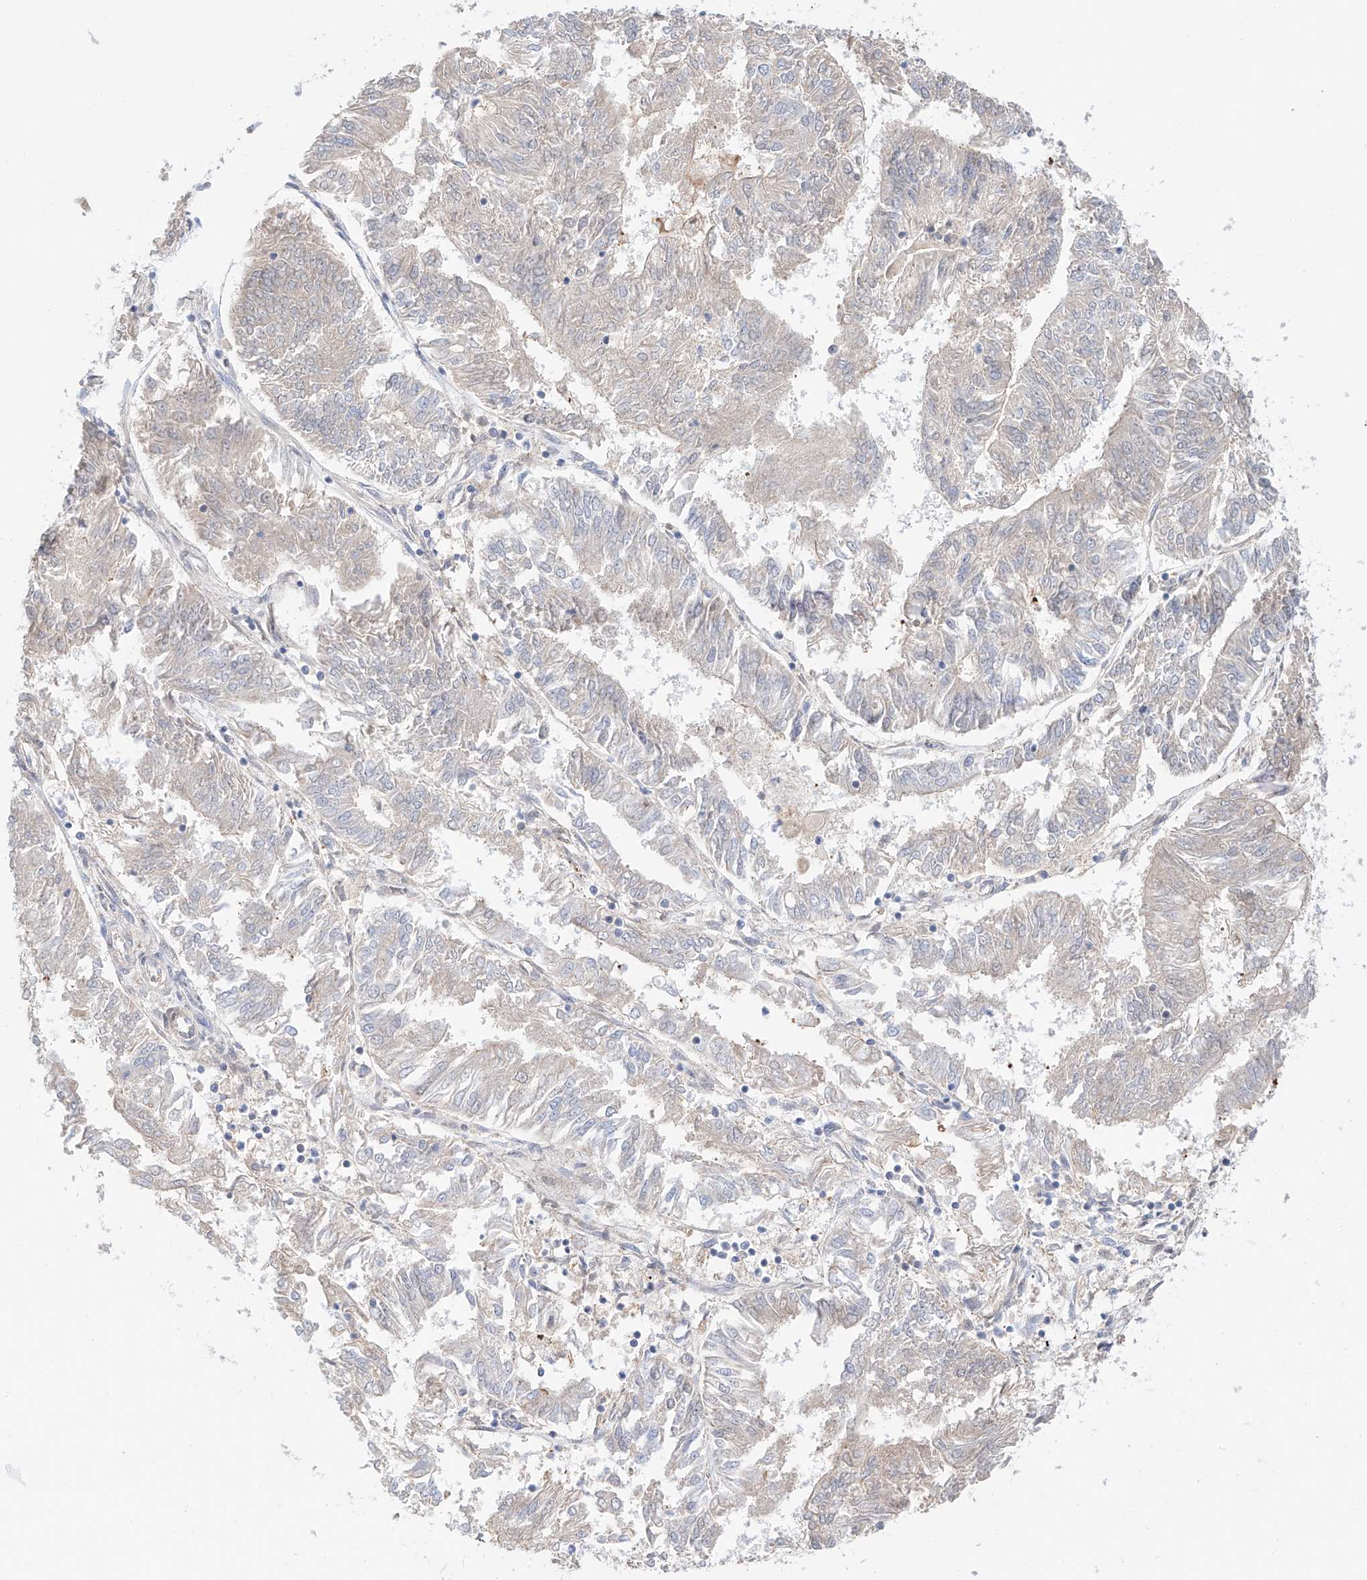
{"staining": {"intensity": "negative", "quantity": "none", "location": "none"}, "tissue": "endometrial cancer", "cell_type": "Tumor cells", "image_type": "cancer", "snomed": [{"axis": "morphology", "description": "Adenocarcinoma, NOS"}, {"axis": "topography", "description": "Endometrium"}], "caption": "Immunohistochemical staining of adenocarcinoma (endometrial) demonstrates no significant staining in tumor cells.", "gene": "PGGT1B", "patient": {"sex": "female", "age": 58}}